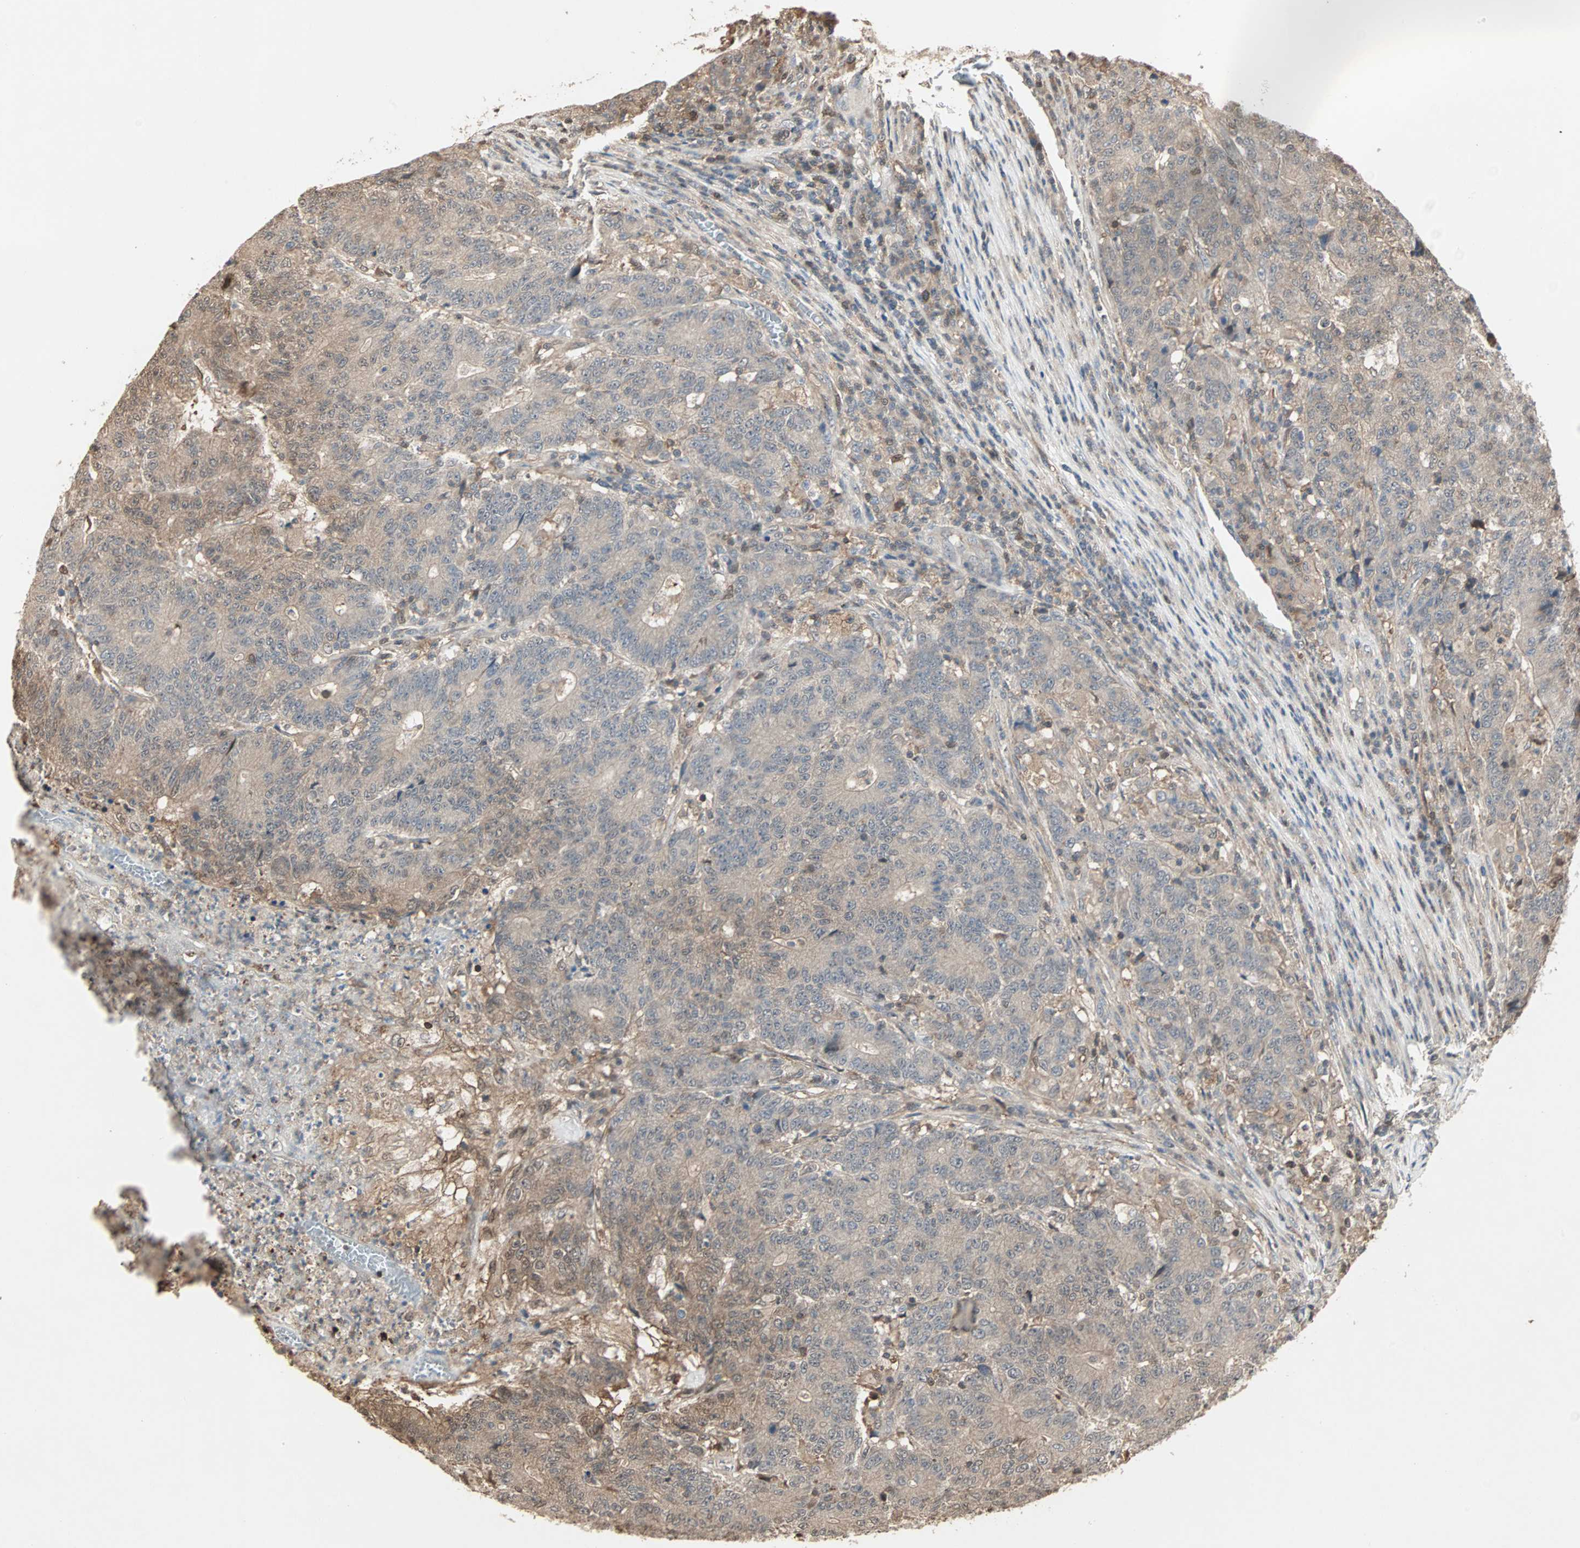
{"staining": {"intensity": "weak", "quantity": ">75%", "location": "cytoplasmic/membranous"}, "tissue": "colorectal cancer", "cell_type": "Tumor cells", "image_type": "cancer", "snomed": [{"axis": "morphology", "description": "Normal tissue, NOS"}, {"axis": "morphology", "description": "Adenocarcinoma, NOS"}, {"axis": "topography", "description": "Colon"}], "caption": "Immunohistochemical staining of colorectal cancer shows low levels of weak cytoplasmic/membranous protein positivity in approximately >75% of tumor cells.", "gene": "DRG2", "patient": {"sex": "female", "age": 75}}